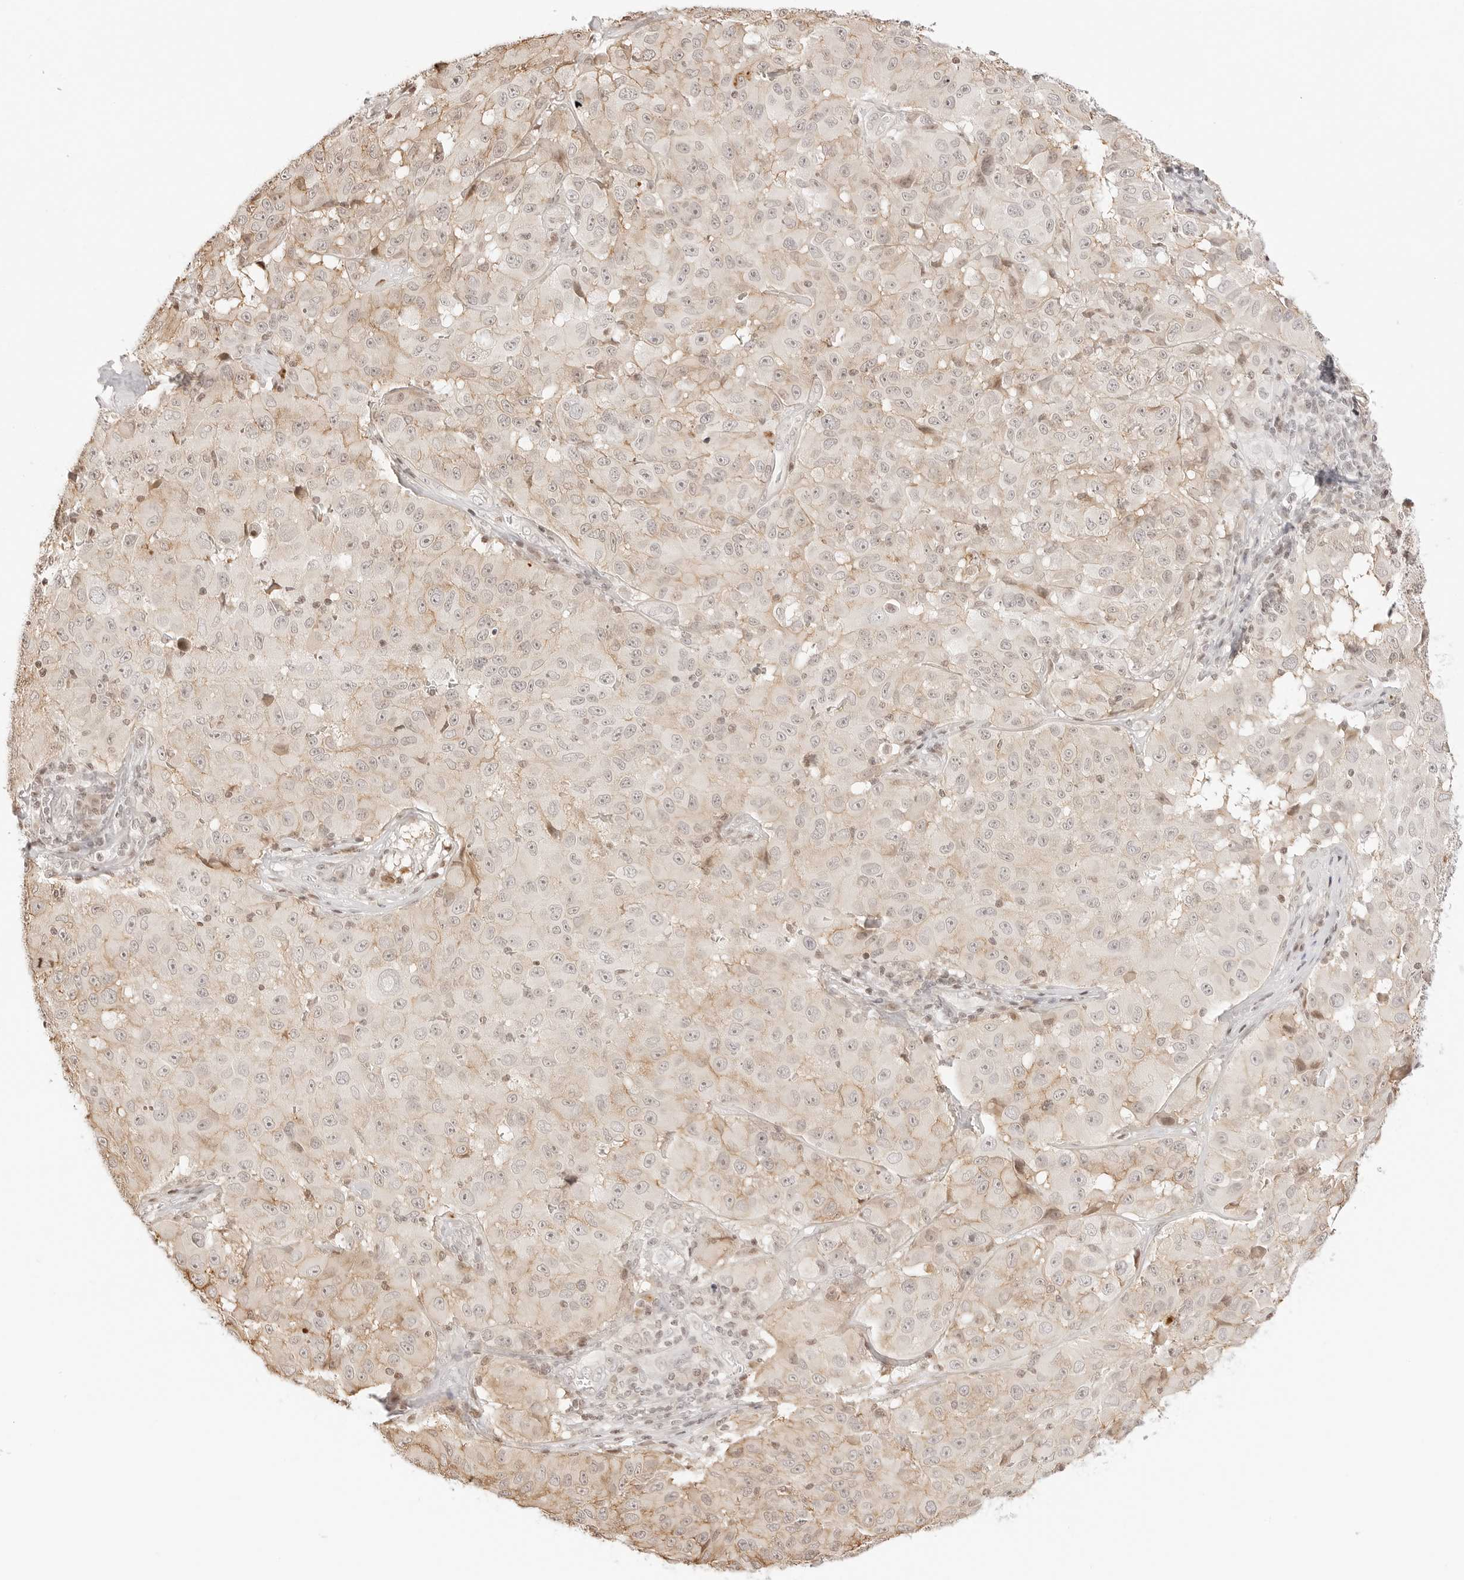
{"staining": {"intensity": "weak", "quantity": "25%-75%", "location": "cytoplasmic/membranous,nuclear"}, "tissue": "melanoma", "cell_type": "Tumor cells", "image_type": "cancer", "snomed": [{"axis": "morphology", "description": "Malignant melanoma, NOS"}, {"axis": "topography", "description": "Skin"}], "caption": "Human melanoma stained for a protein (brown) shows weak cytoplasmic/membranous and nuclear positive staining in approximately 25%-75% of tumor cells.", "gene": "RPS6KL1", "patient": {"sex": "male", "age": 66}}